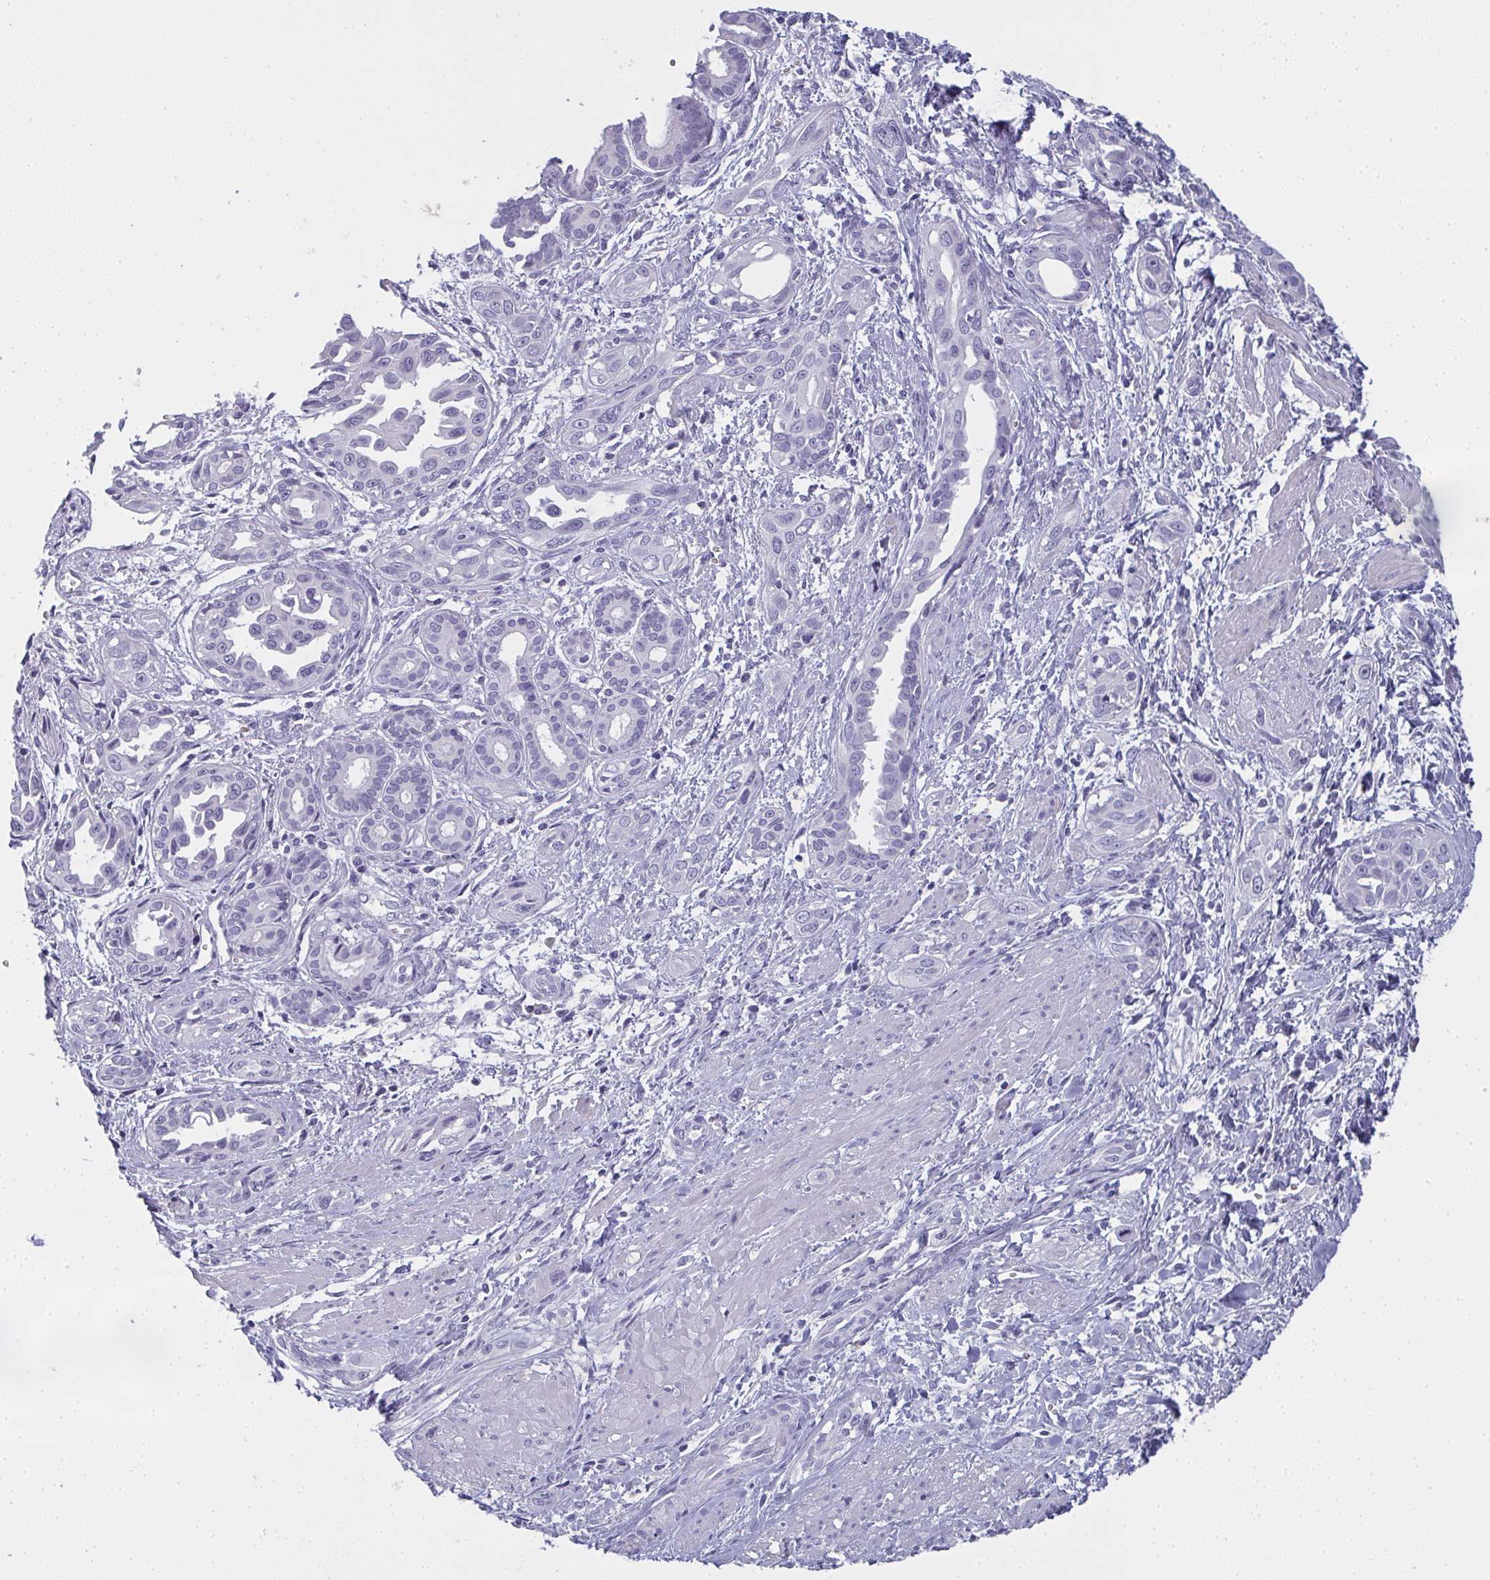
{"staining": {"intensity": "negative", "quantity": "none", "location": "none"}, "tissue": "pancreatic cancer", "cell_type": "Tumor cells", "image_type": "cancer", "snomed": [{"axis": "morphology", "description": "Adenocarcinoma, NOS"}, {"axis": "topography", "description": "Pancreas"}], "caption": "Immunohistochemistry (IHC) of human pancreatic cancer reveals no staining in tumor cells.", "gene": "SLC36A2", "patient": {"sex": "female", "age": 55}}